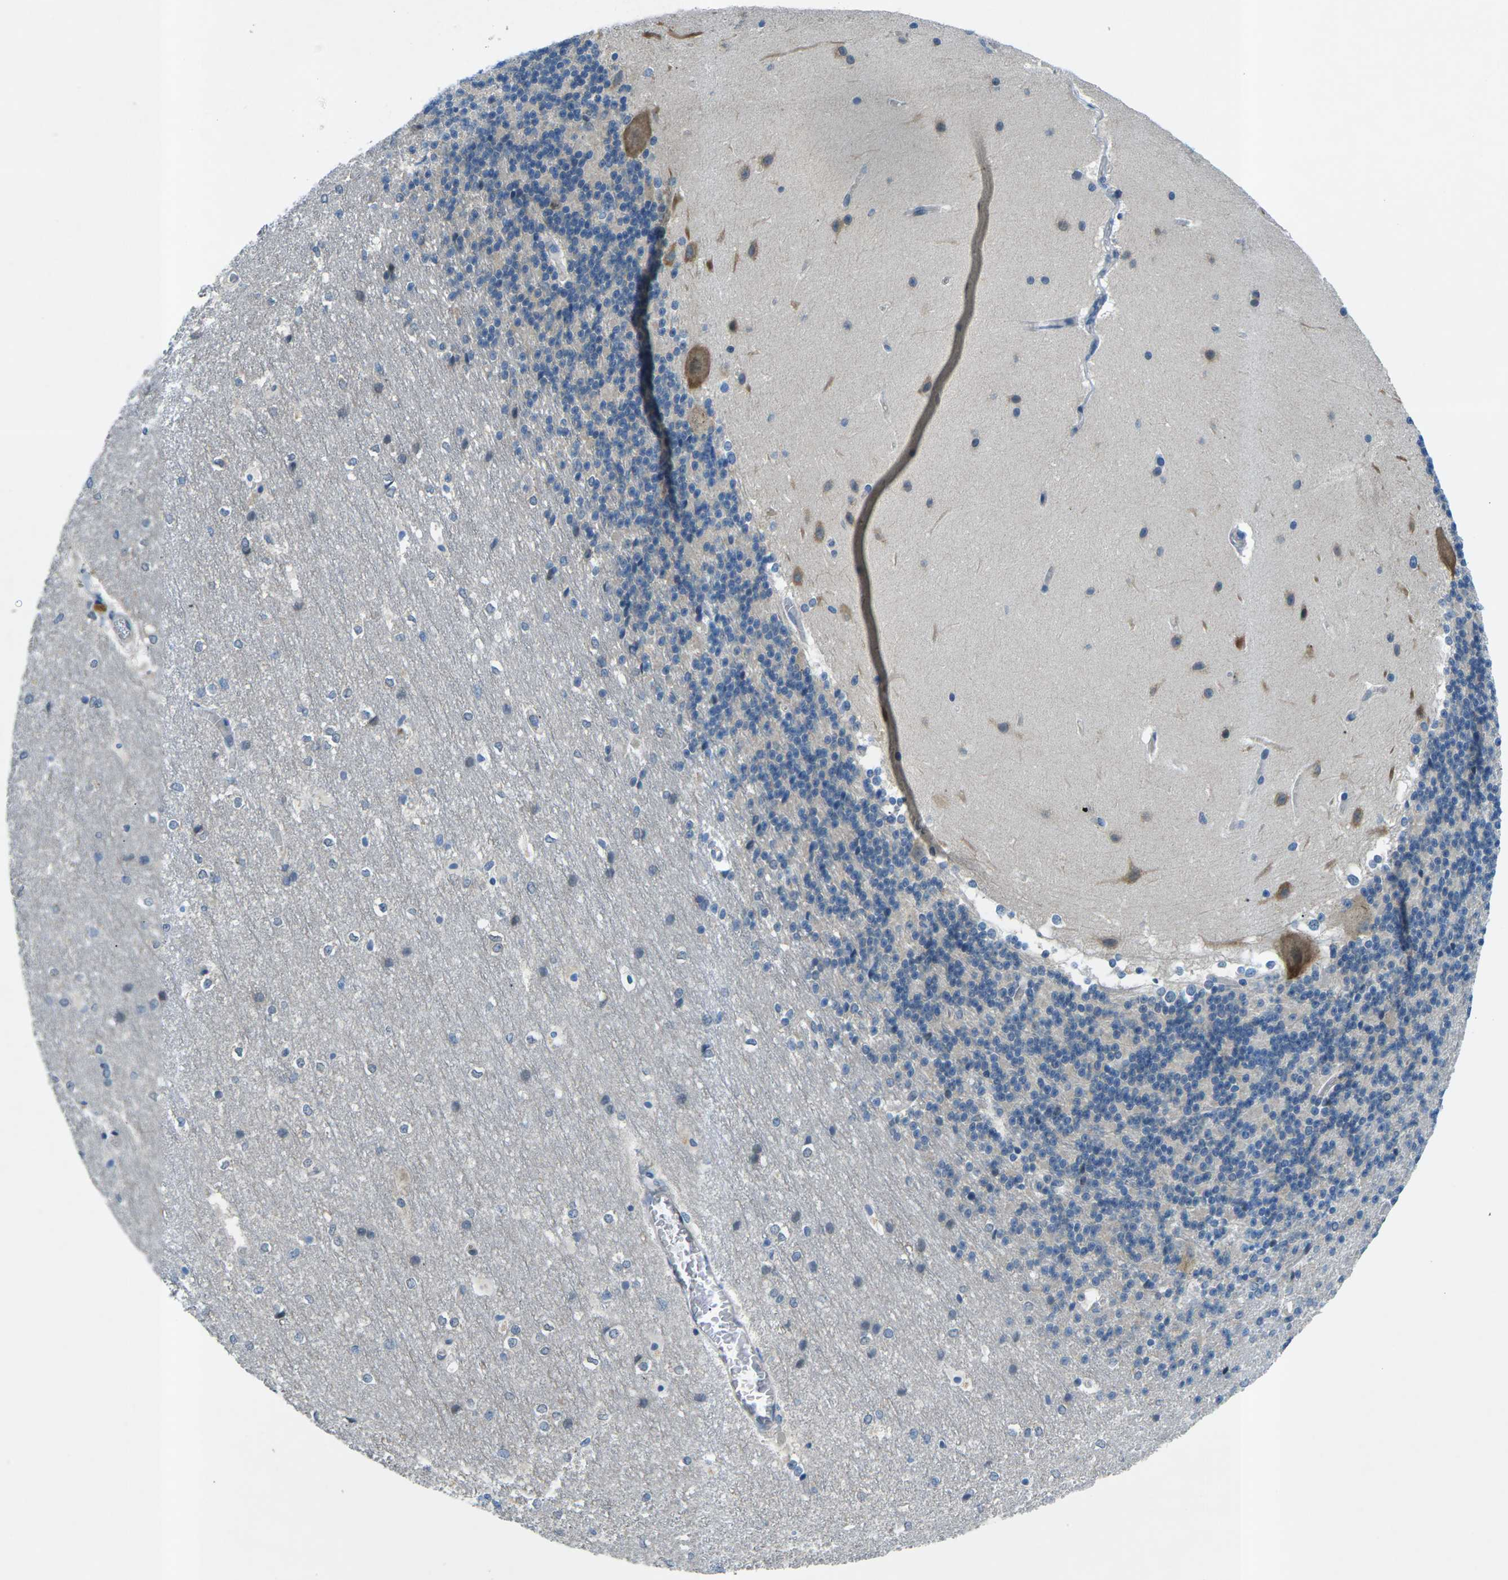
{"staining": {"intensity": "negative", "quantity": "none", "location": "none"}, "tissue": "cerebellum", "cell_type": "Cells in granular layer", "image_type": "normal", "snomed": [{"axis": "morphology", "description": "Normal tissue, NOS"}, {"axis": "topography", "description": "Cerebellum"}], "caption": "Immunohistochemical staining of normal human cerebellum reveals no significant expression in cells in granular layer.", "gene": "CTNND1", "patient": {"sex": "female", "age": 19}}